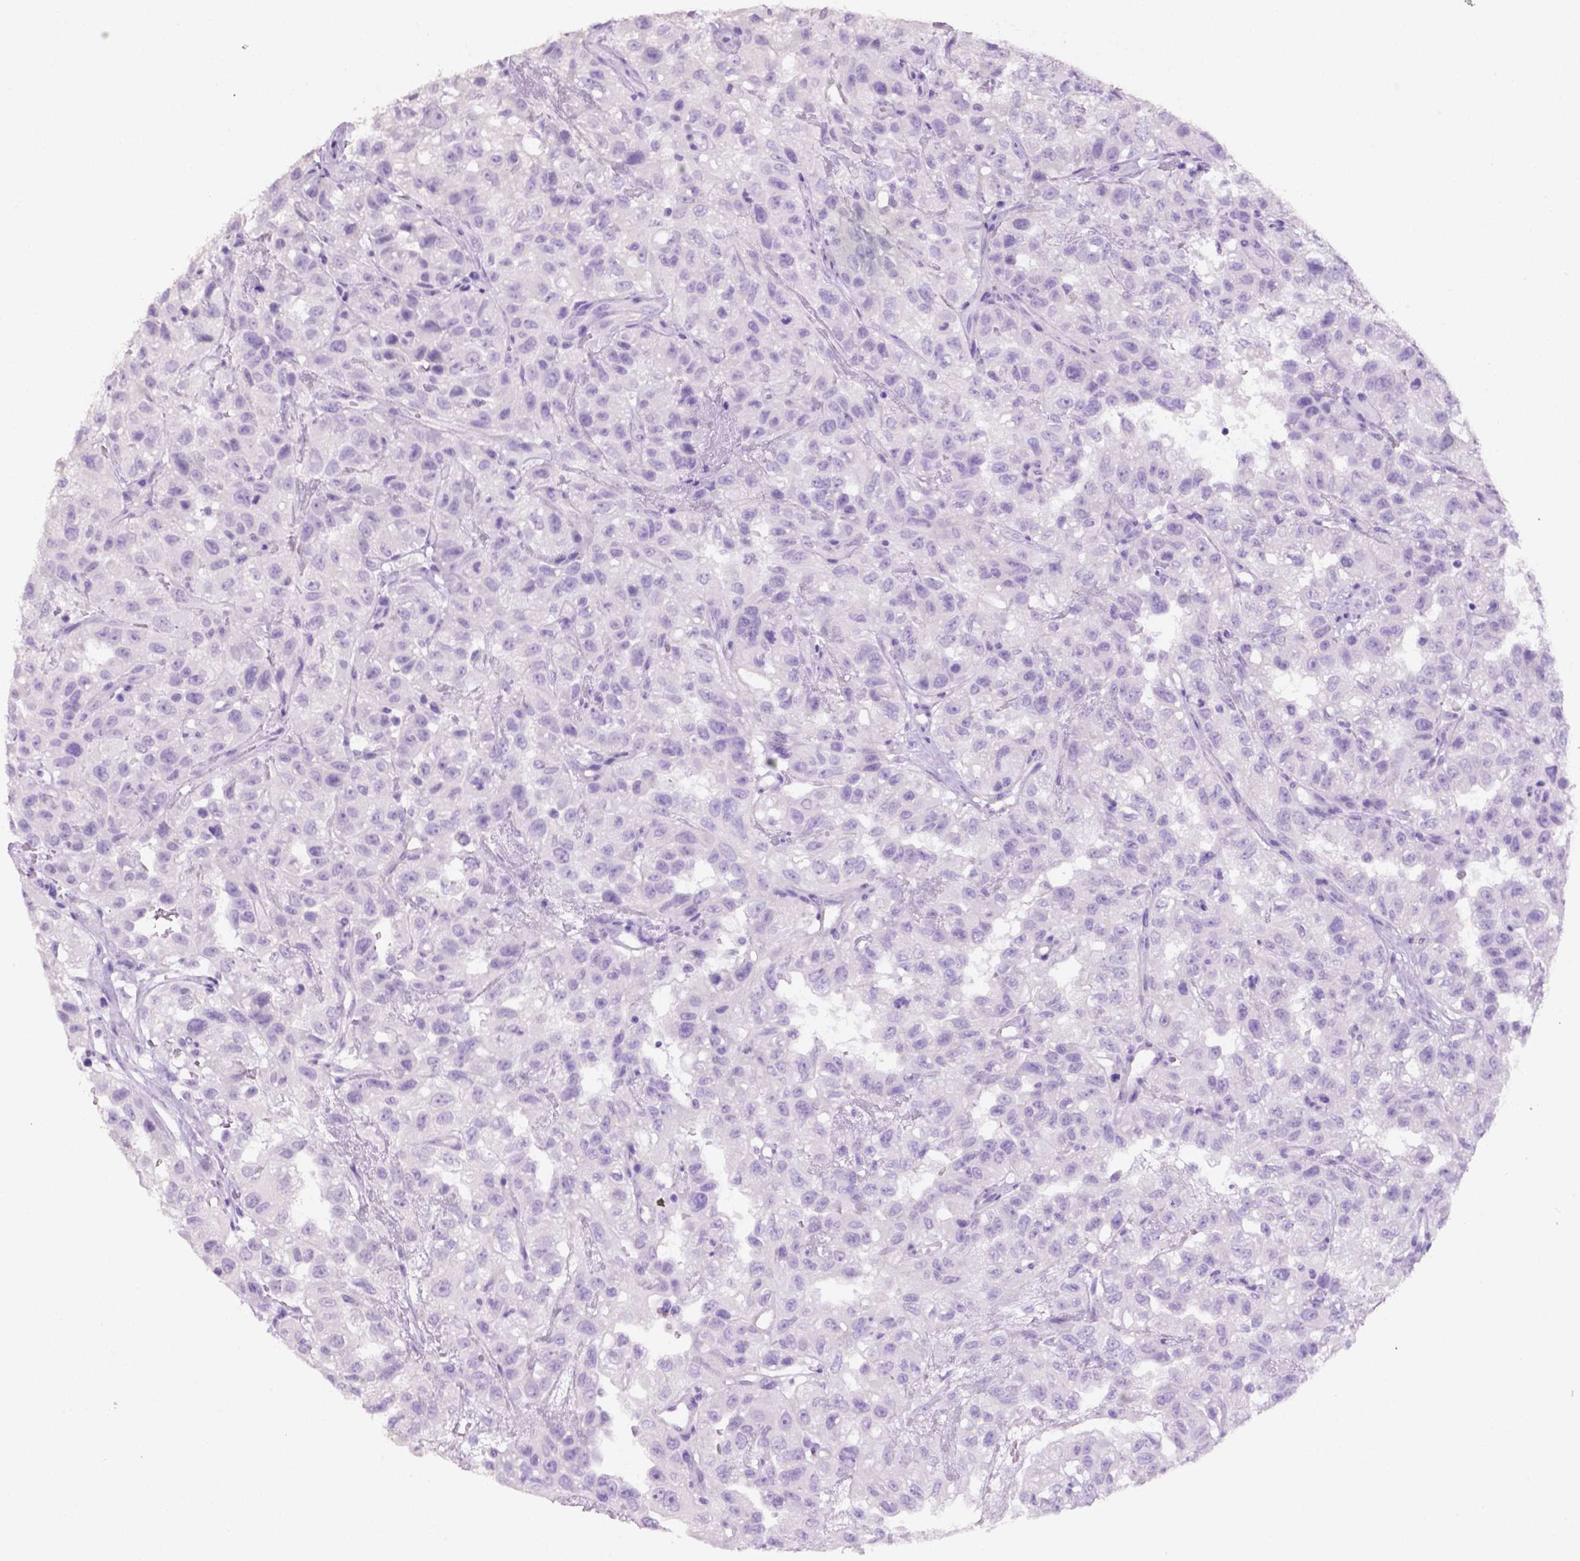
{"staining": {"intensity": "negative", "quantity": "none", "location": "none"}, "tissue": "renal cancer", "cell_type": "Tumor cells", "image_type": "cancer", "snomed": [{"axis": "morphology", "description": "Adenocarcinoma, NOS"}, {"axis": "topography", "description": "Kidney"}], "caption": "The micrograph demonstrates no staining of tumor cells in renal cancer (adenocarcinoma).", "gene": "PHGR1", "patient": {"sex": "male", "age": 64}}